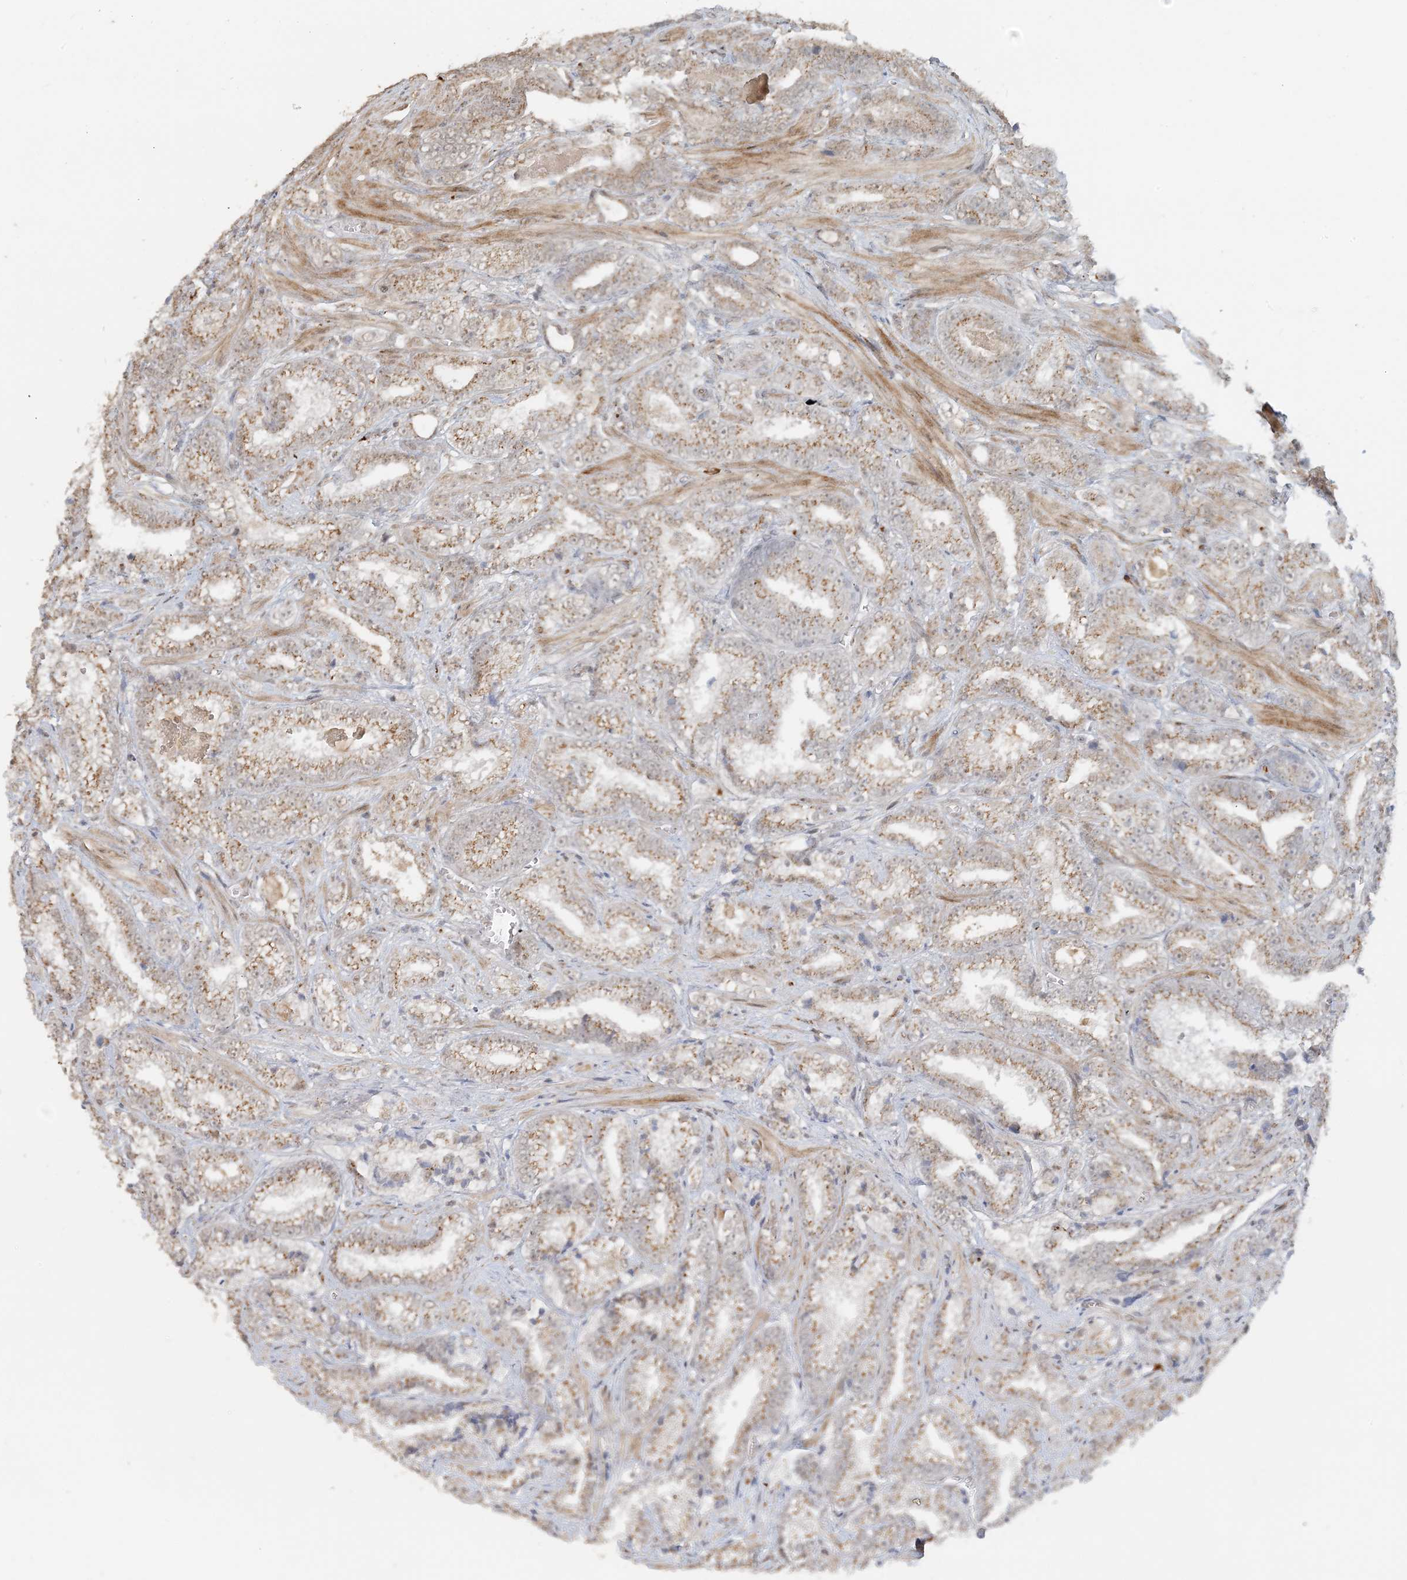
{"staining": {"intensity": "moderate", "quantity": "25%-75%", "location": "cytoplasmic/membranous"}, "tissue": "prostate cancer", "cell_type": "Tumor cells", "image_type": "cancer", "snomed": [{"axis": "morphology", "description": "Adenocarcinoma, High grade"}, {"axis": "topography", "description": "Prostate and seminal vesicle, NOS"}], "caption": "Immunohistochemical staining of prostate cancer shows moderate cytoplasmic/membranous protein positivity in about 25%-75% of tumor cells. Ihc stains the protein in brown and the nuclei are stained blue.", "gene": "ZCCHC4", "patient": {"sex": "male", "age": 67}}